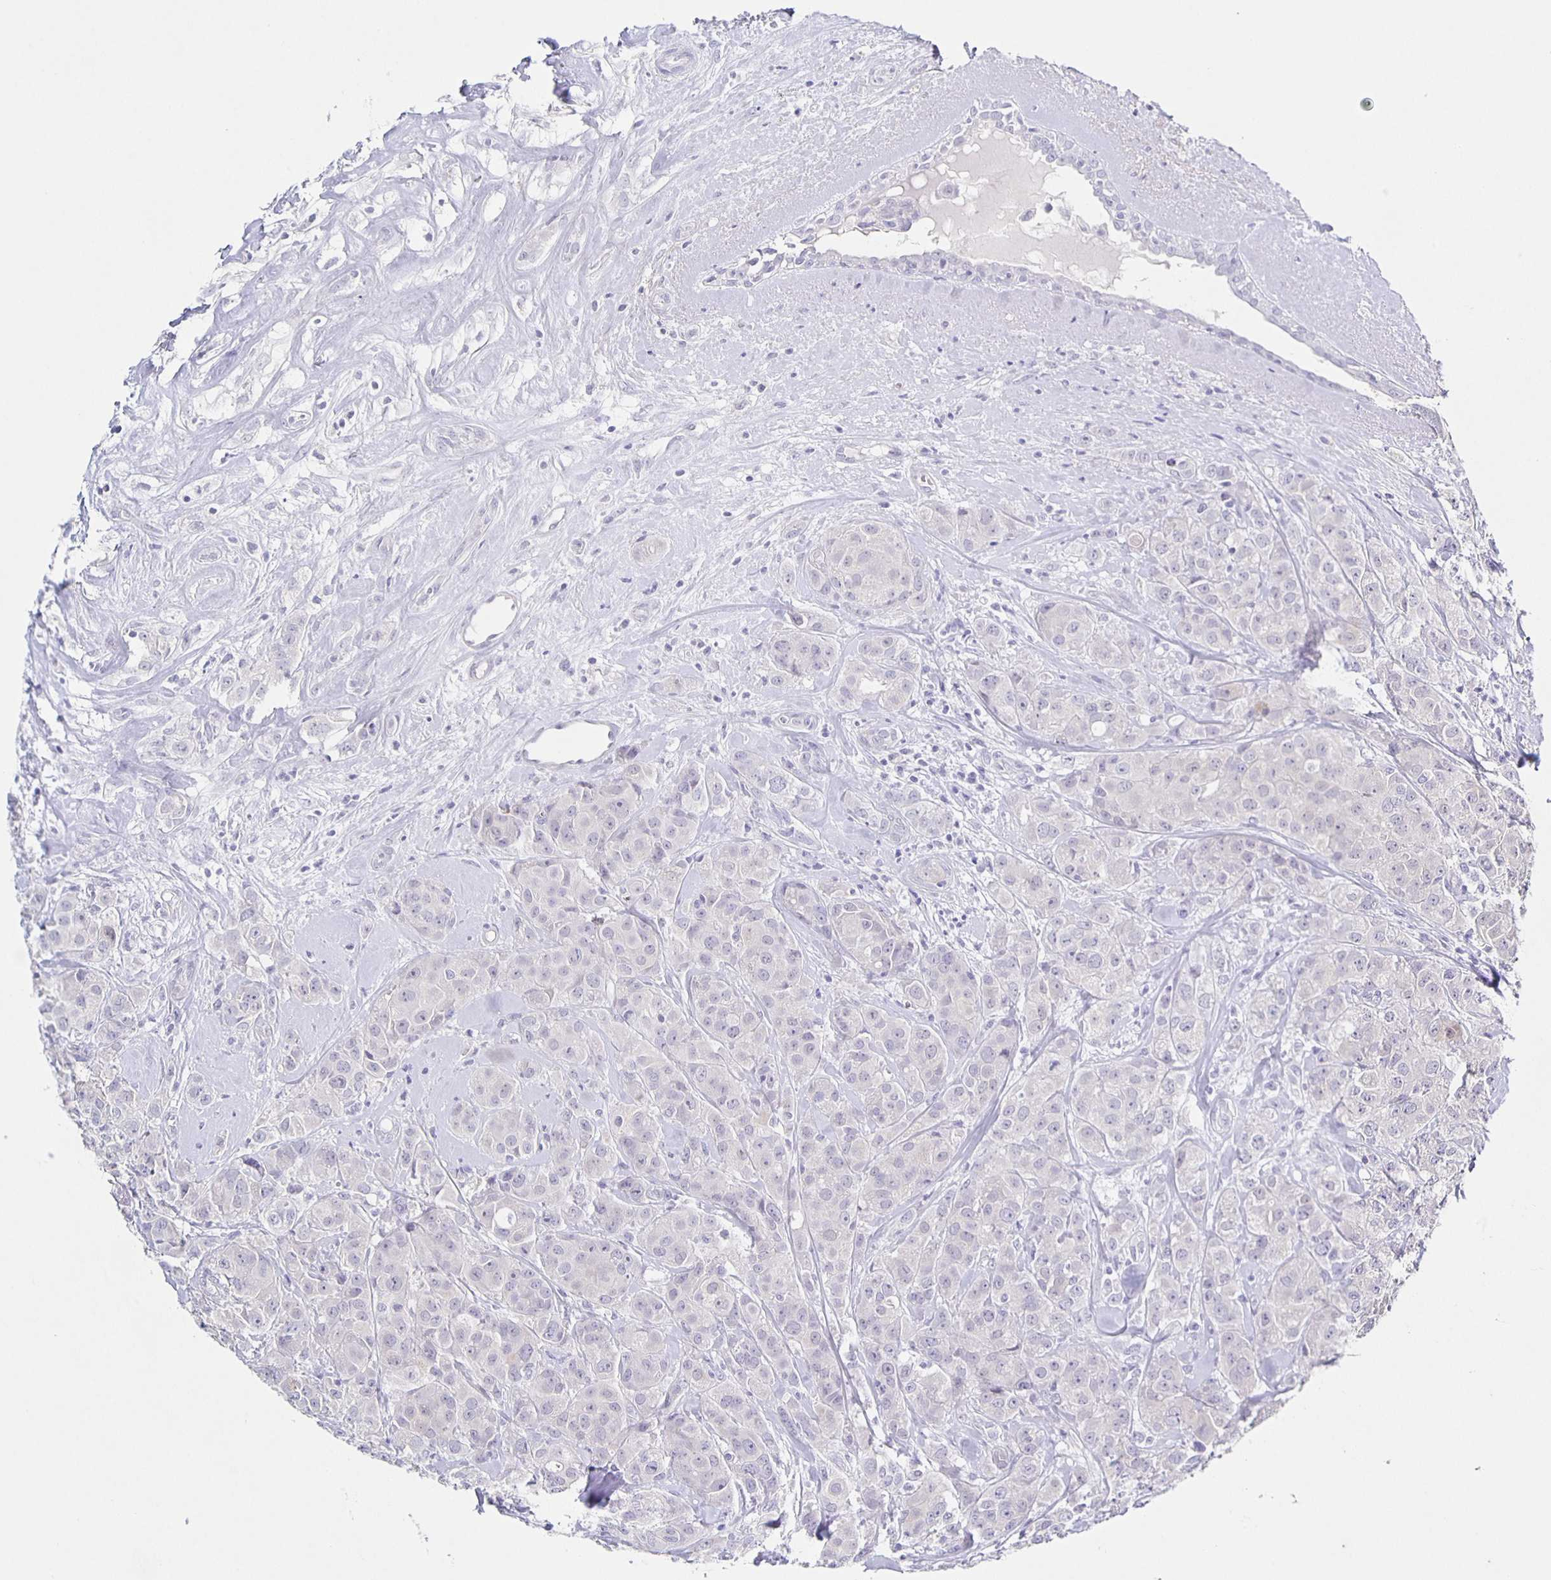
{"staining": {"intensity": "negative", "quantity": "none", "location": "none"}, "tissue": "breast cancer", "cell_type": "Tumor cells", "image_type": "cancer", "snomed": [{"axis": "morphology", "description": "Normal tissue, NOS"}, {"axis": "morphology", "description": "Duct carcinoma"}, {"axis": "topography", "description": "Breast"}], "caption": "Immunohistochemistry (IHC) of human breast cancer reveals no staining in tumor cells.", "gene": "CARNS1", "patient": {"sex": "female", "age": 43}}